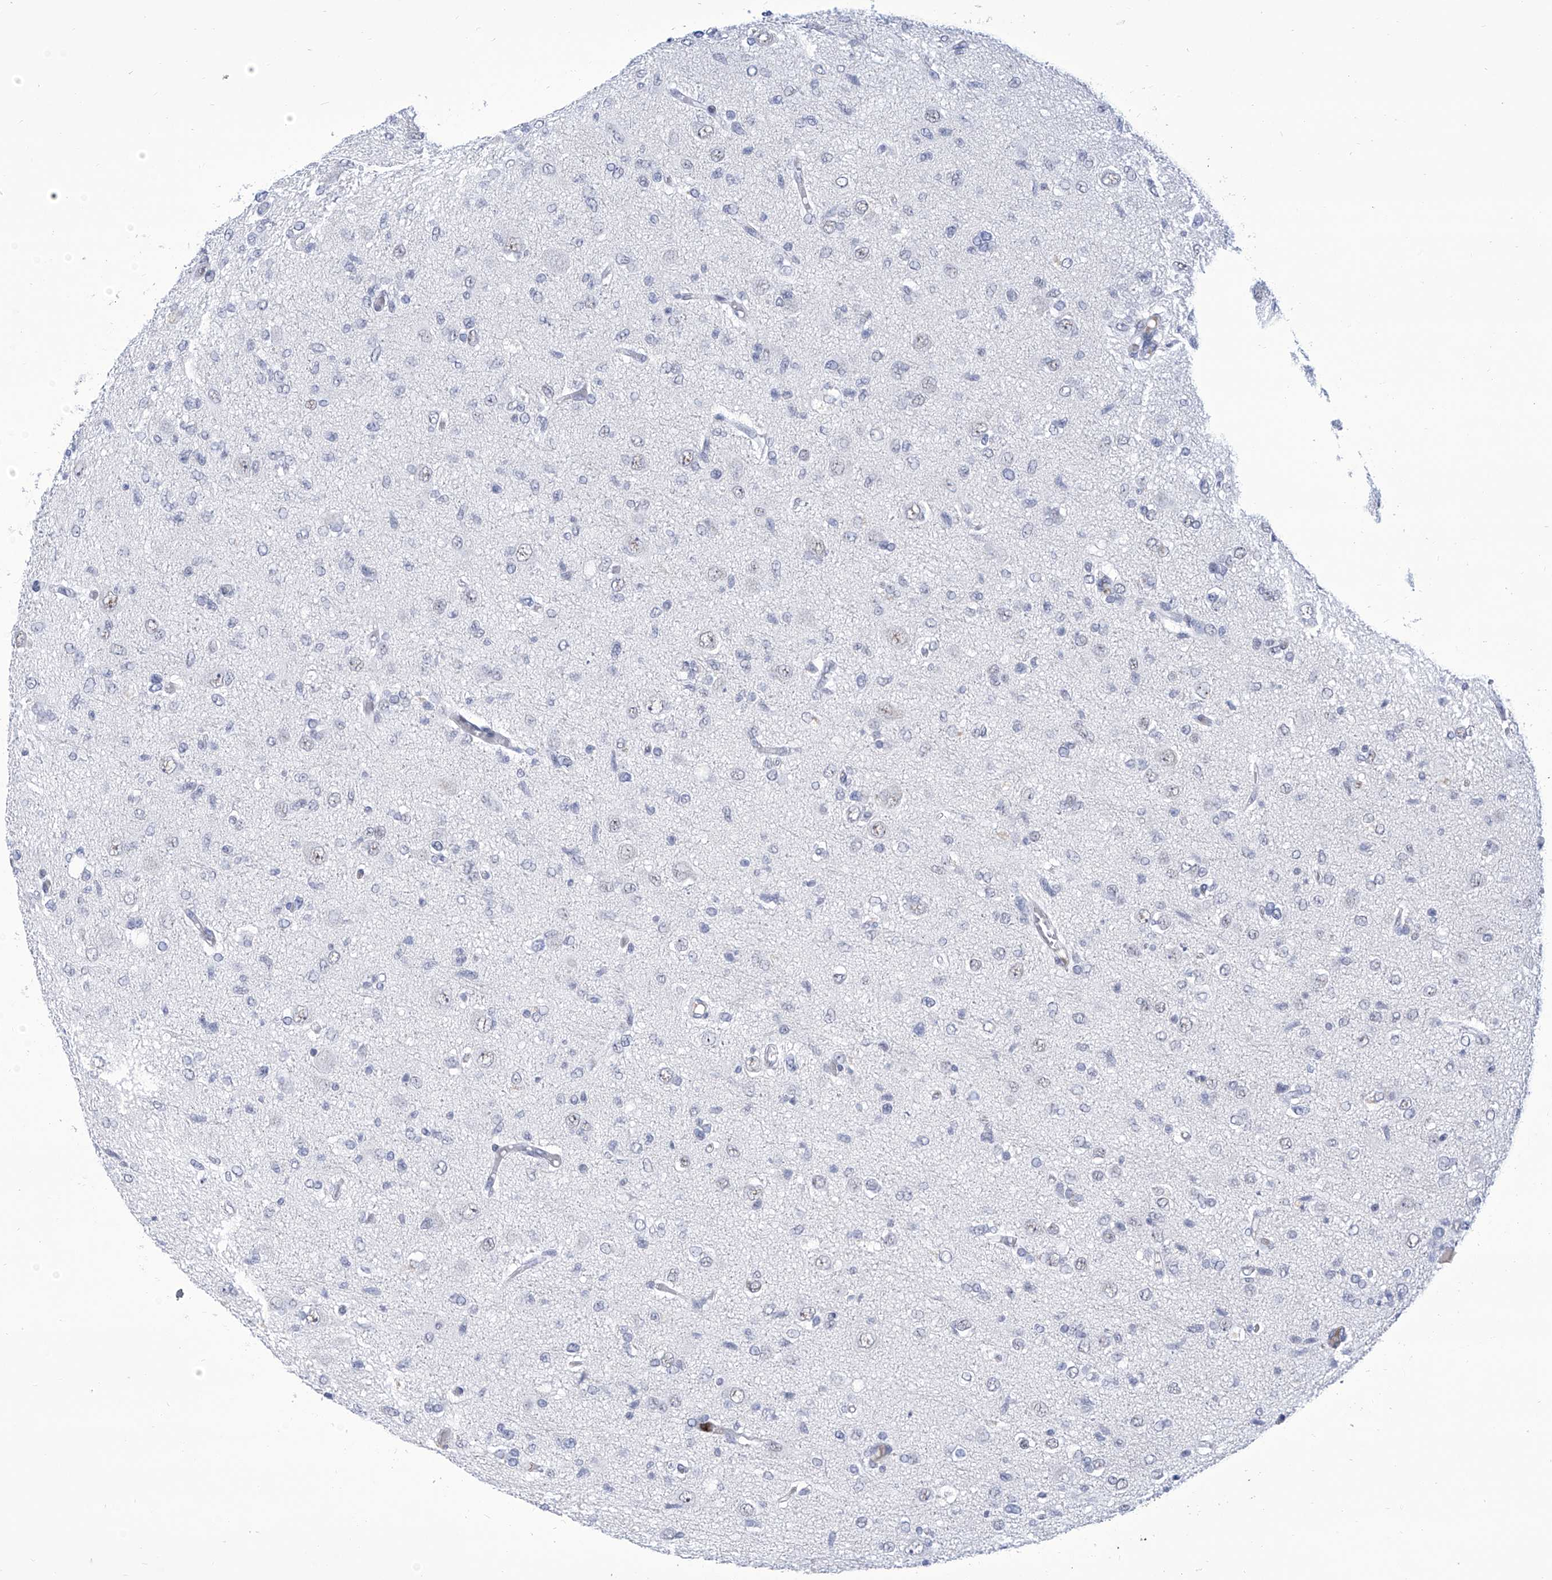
{"staining": {"intensity": "negative", "quantity": "none", "location": "none"}, "tissue": "glioma", "cell_type": "Tumor cells", "image_type": "cancer", "snomed": [{"axis": "morphology", "description": "Glioma, malignant, High grade"}, {"axis": "topography", "description": "Brain"}], "caption": "Malignant glioma (high-grade) was stained to show a protein in brown. There is no significant expression in tumor cells. The staining was performed using DAB (3,3'-diaminobenzidine) to visualize the protein expression in brown, while the nuclei were stained in blue with hematoxylin (Magnification: 20x).", "gene": "SART1", "patient": {"sex": "female", "age": 59}}